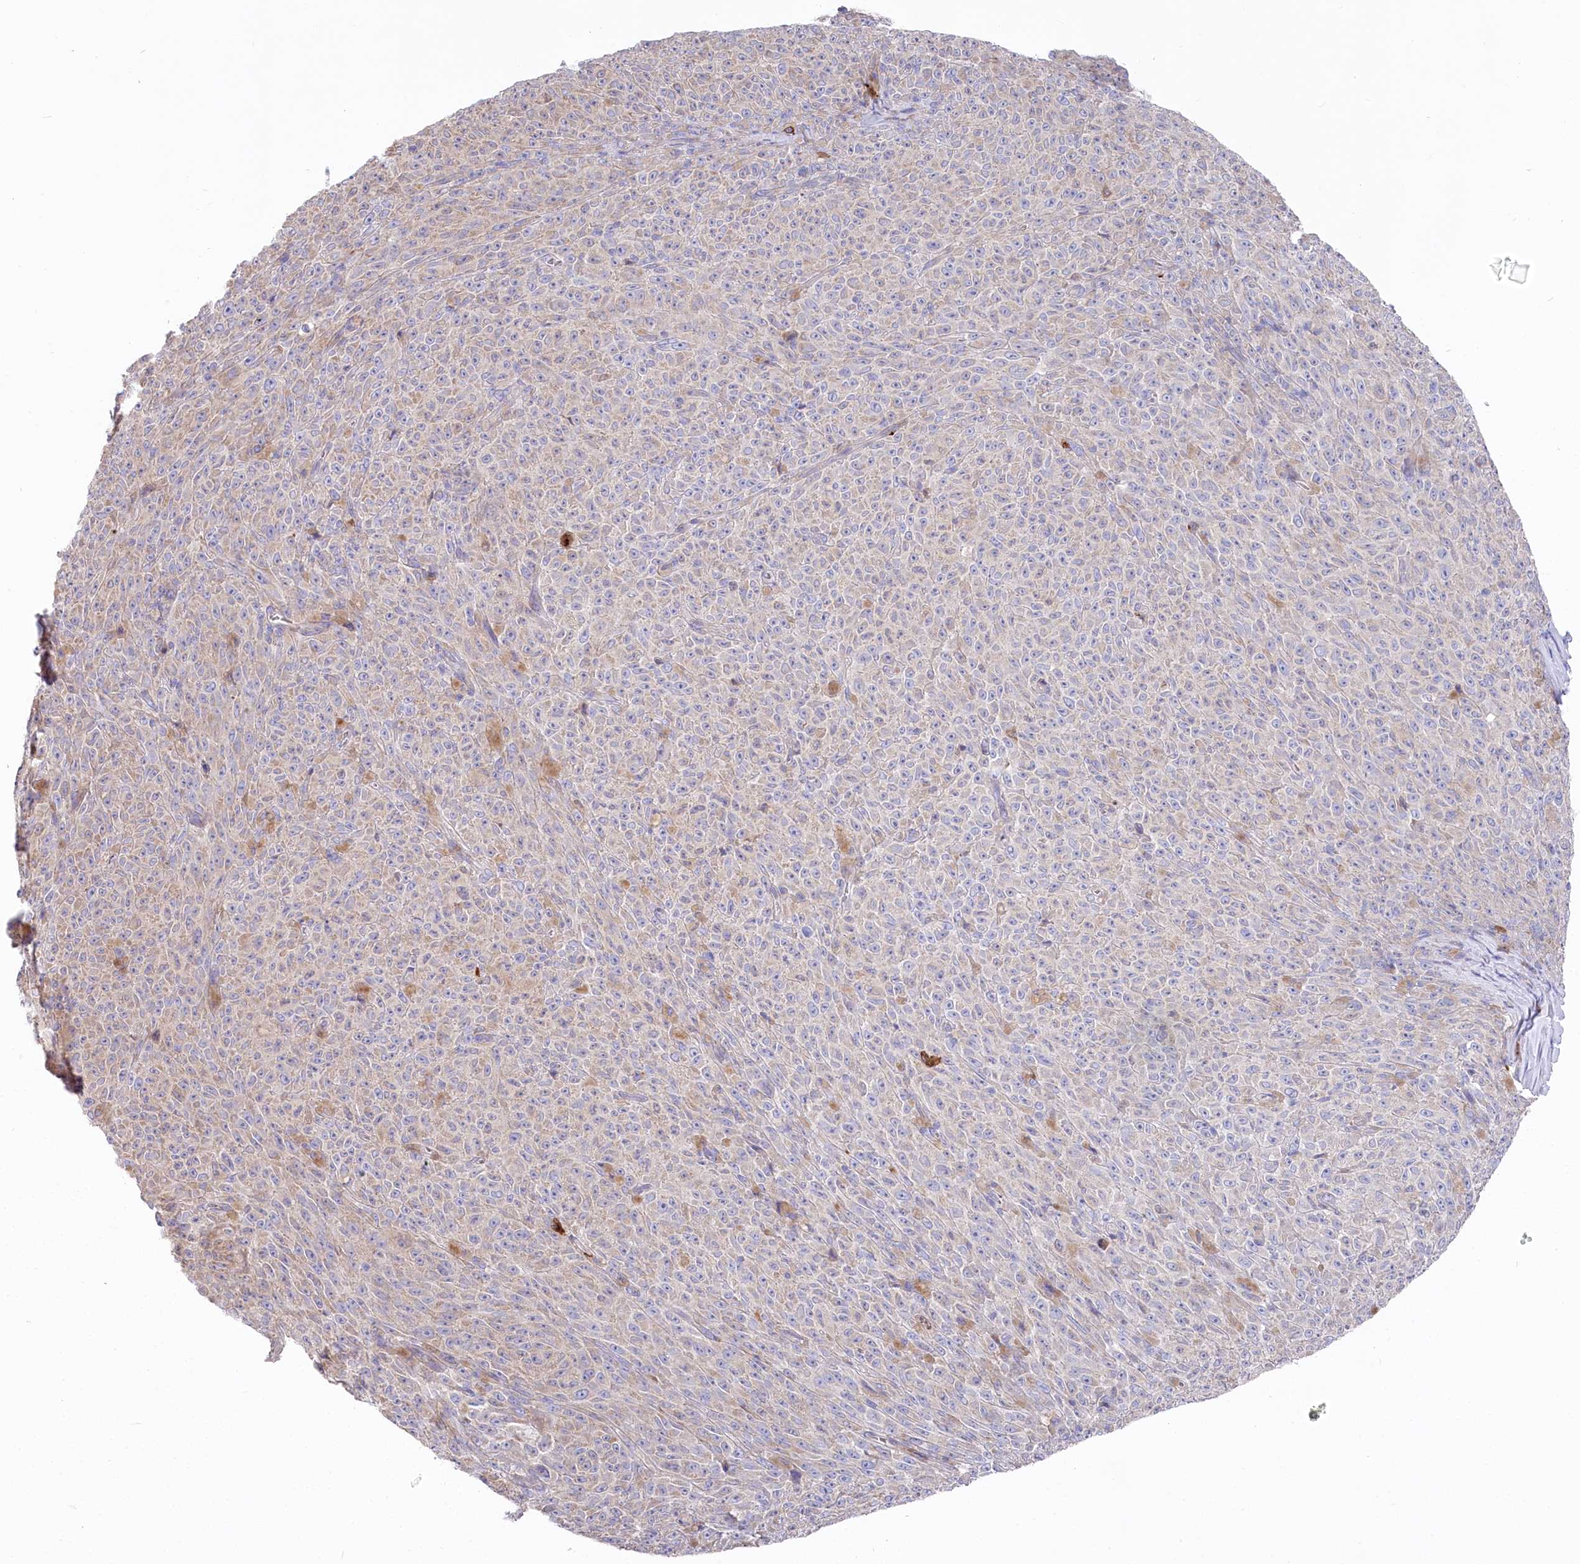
{"staining": {"intensity": "negative", "quantity": "none", "location": "none"}, "tissue": "melanoma", "cell_type": "Tumor cells", "image_type": "cancer", "snomed": [{"axis": "morphology", "description": "Malignant melanoma, NOS"}, {"axis": "topography", "description": "Skin"}], "caption": "This is an immunohistochemistry (IHC) histopathology image of human melanoma. There is no positivity in tumor cells.", "gene": "POGLUT1", "patient": {"sex": "female", "age": 82}}